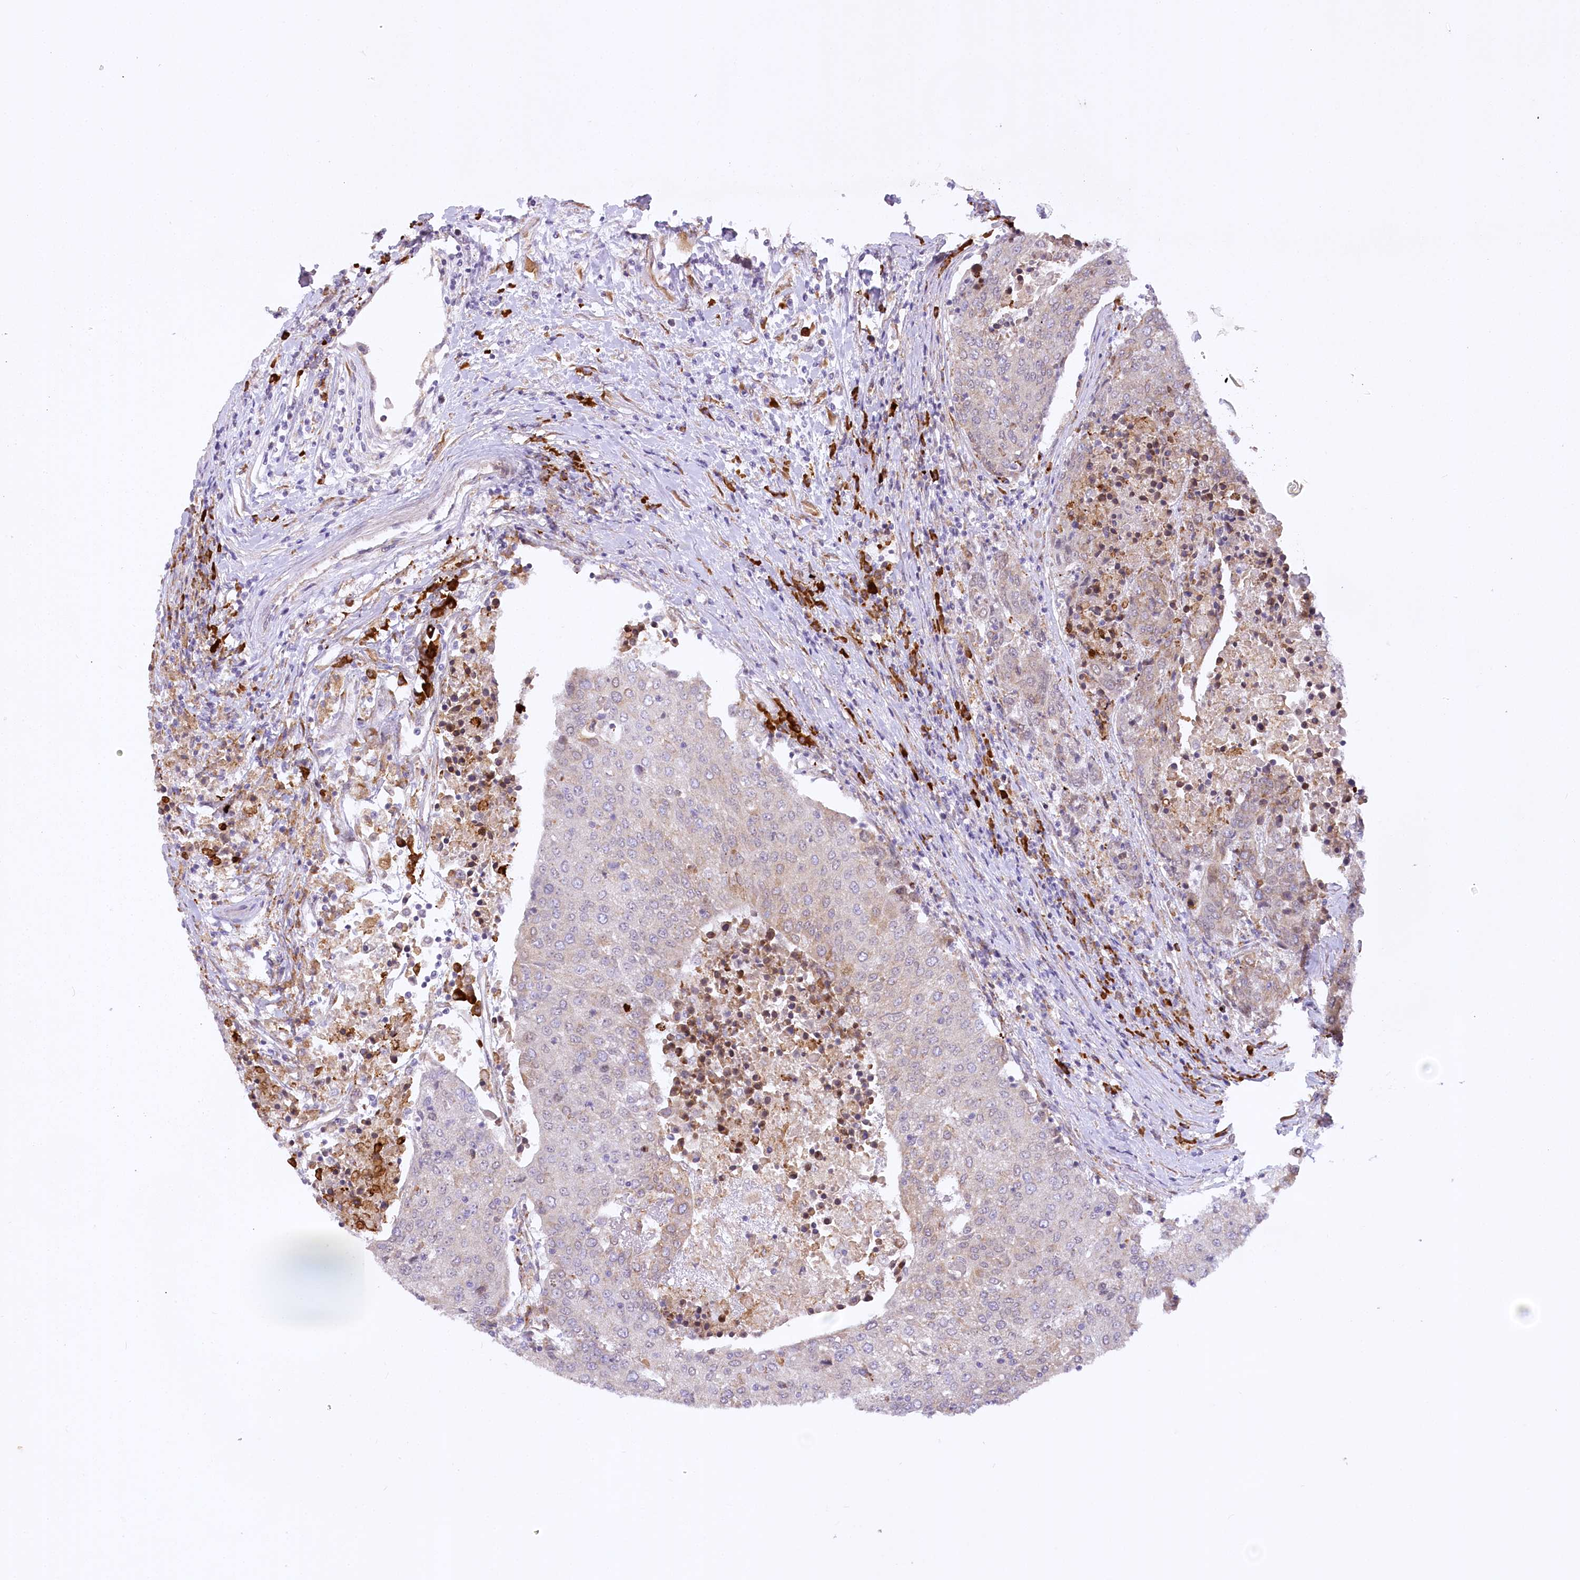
{"staining": {"intensity": "negative", "quantity": "none", "location": "none"}, "tissue": "urothelial cancer", "cell_type": "Tumor cells", "image_type": "cancer", "snomed": [{"axis": "morphology", "description": "Urothelial carcinoma, High grade"}, {"axis": "topography", "description": "Urinary bladder"}], "caption": "Immunohistochemical staining of human urothelial cancer shows no significant staining in tumor cells.", "gene": "NCKAP5", "patient": {"sex": "female", "age": 85}}